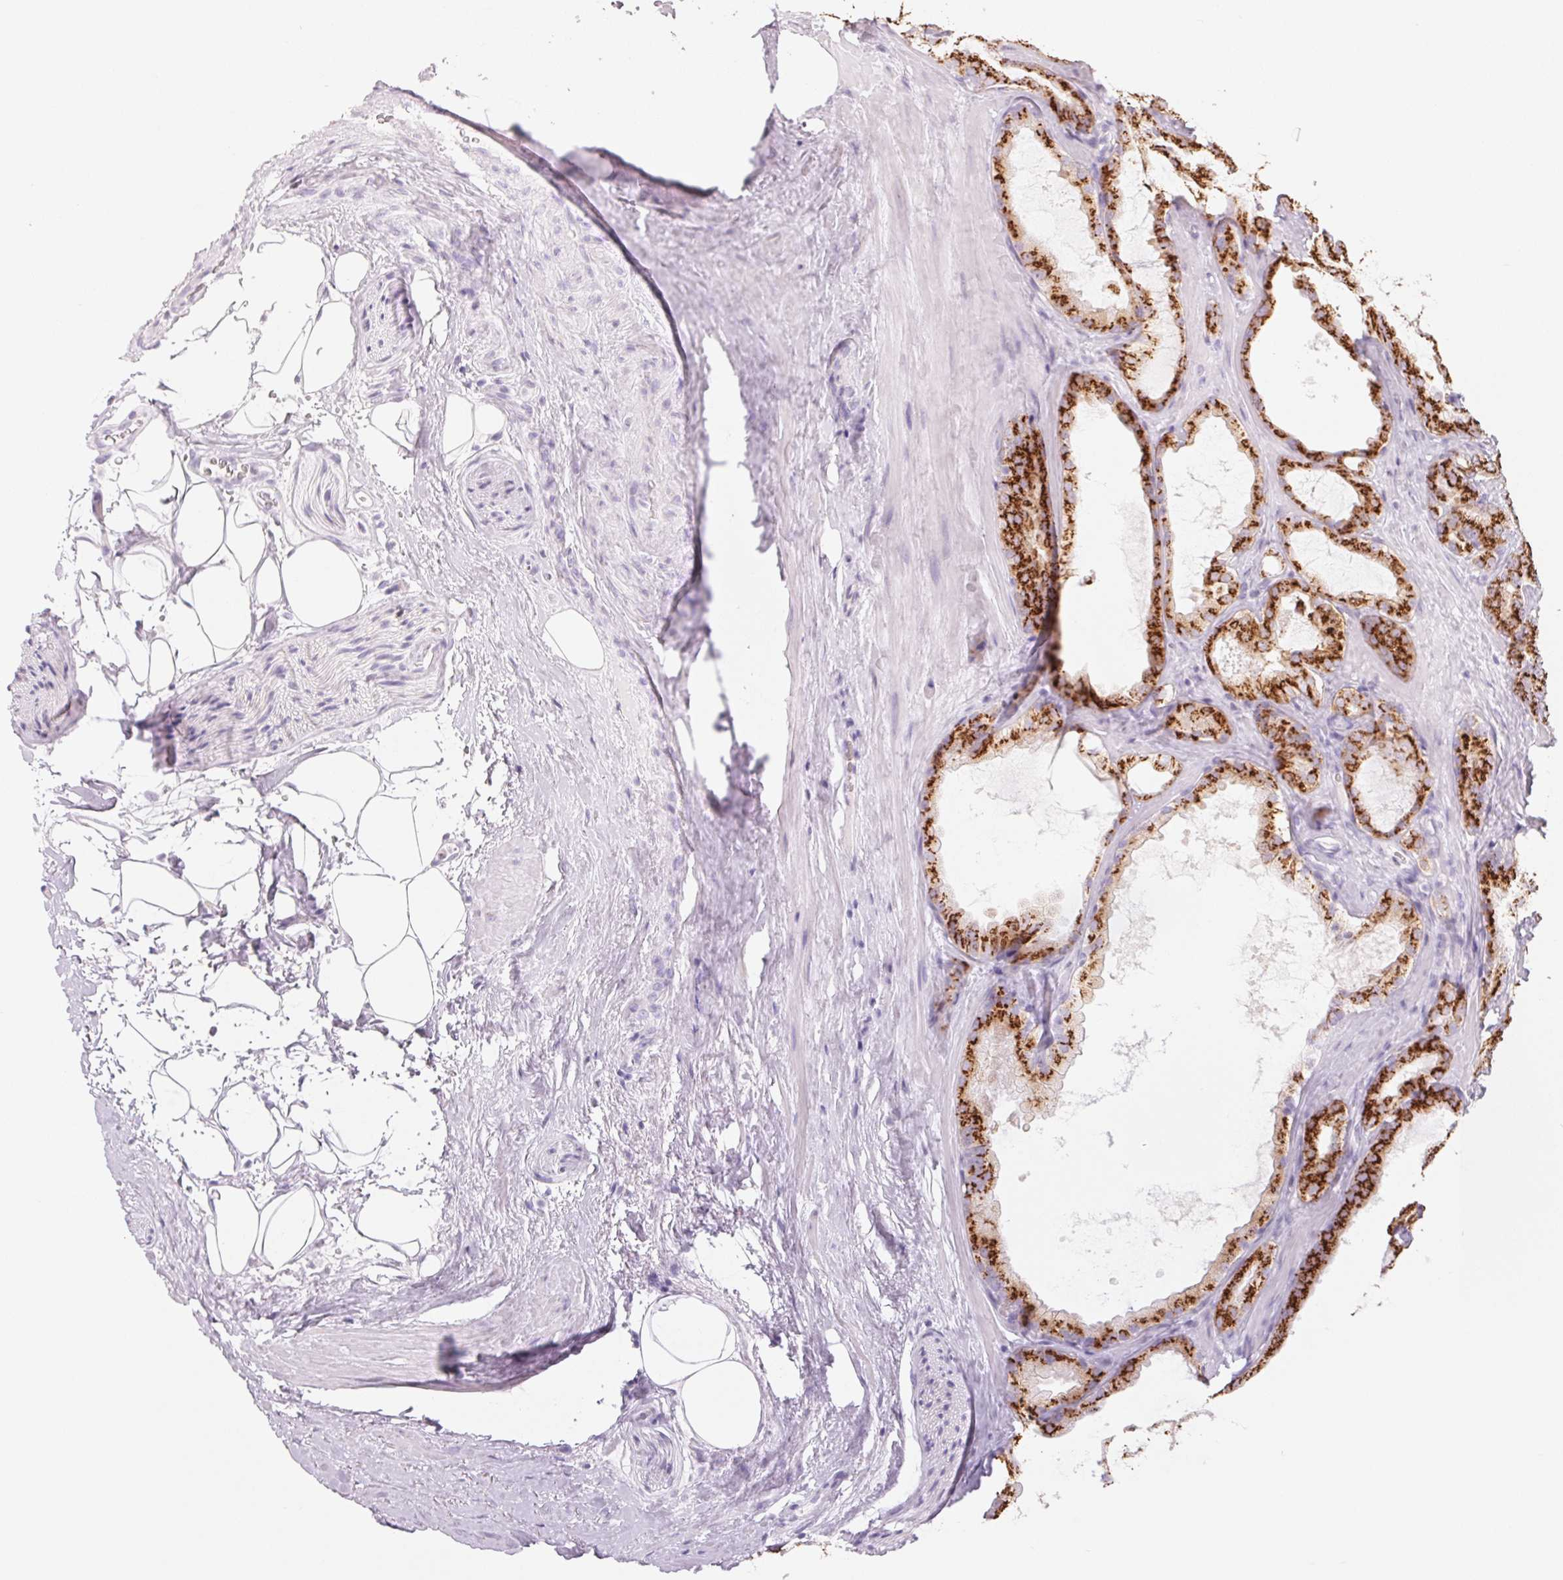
{"staining": {"intensity": "strong", "quantity": ">75%", "location": "cytoplasmic/membranous"}, "tissue": "prostate cancer", "cell_type": "Tumor cells", "image_type": "cancer", "snomed": [{"axis": "morphology", "description": "Adenocarcinoma, High grade"}, {"axis": "topography", "description": "Prostate"}], "caption": "Brown immunohistochemical staining in human prostate cancer displays strong cytoplasmic/membranous positivity in about >75% of tumor cells.", "gene": "GALNT7", "patient": {"sex": "male", "age": 64}}